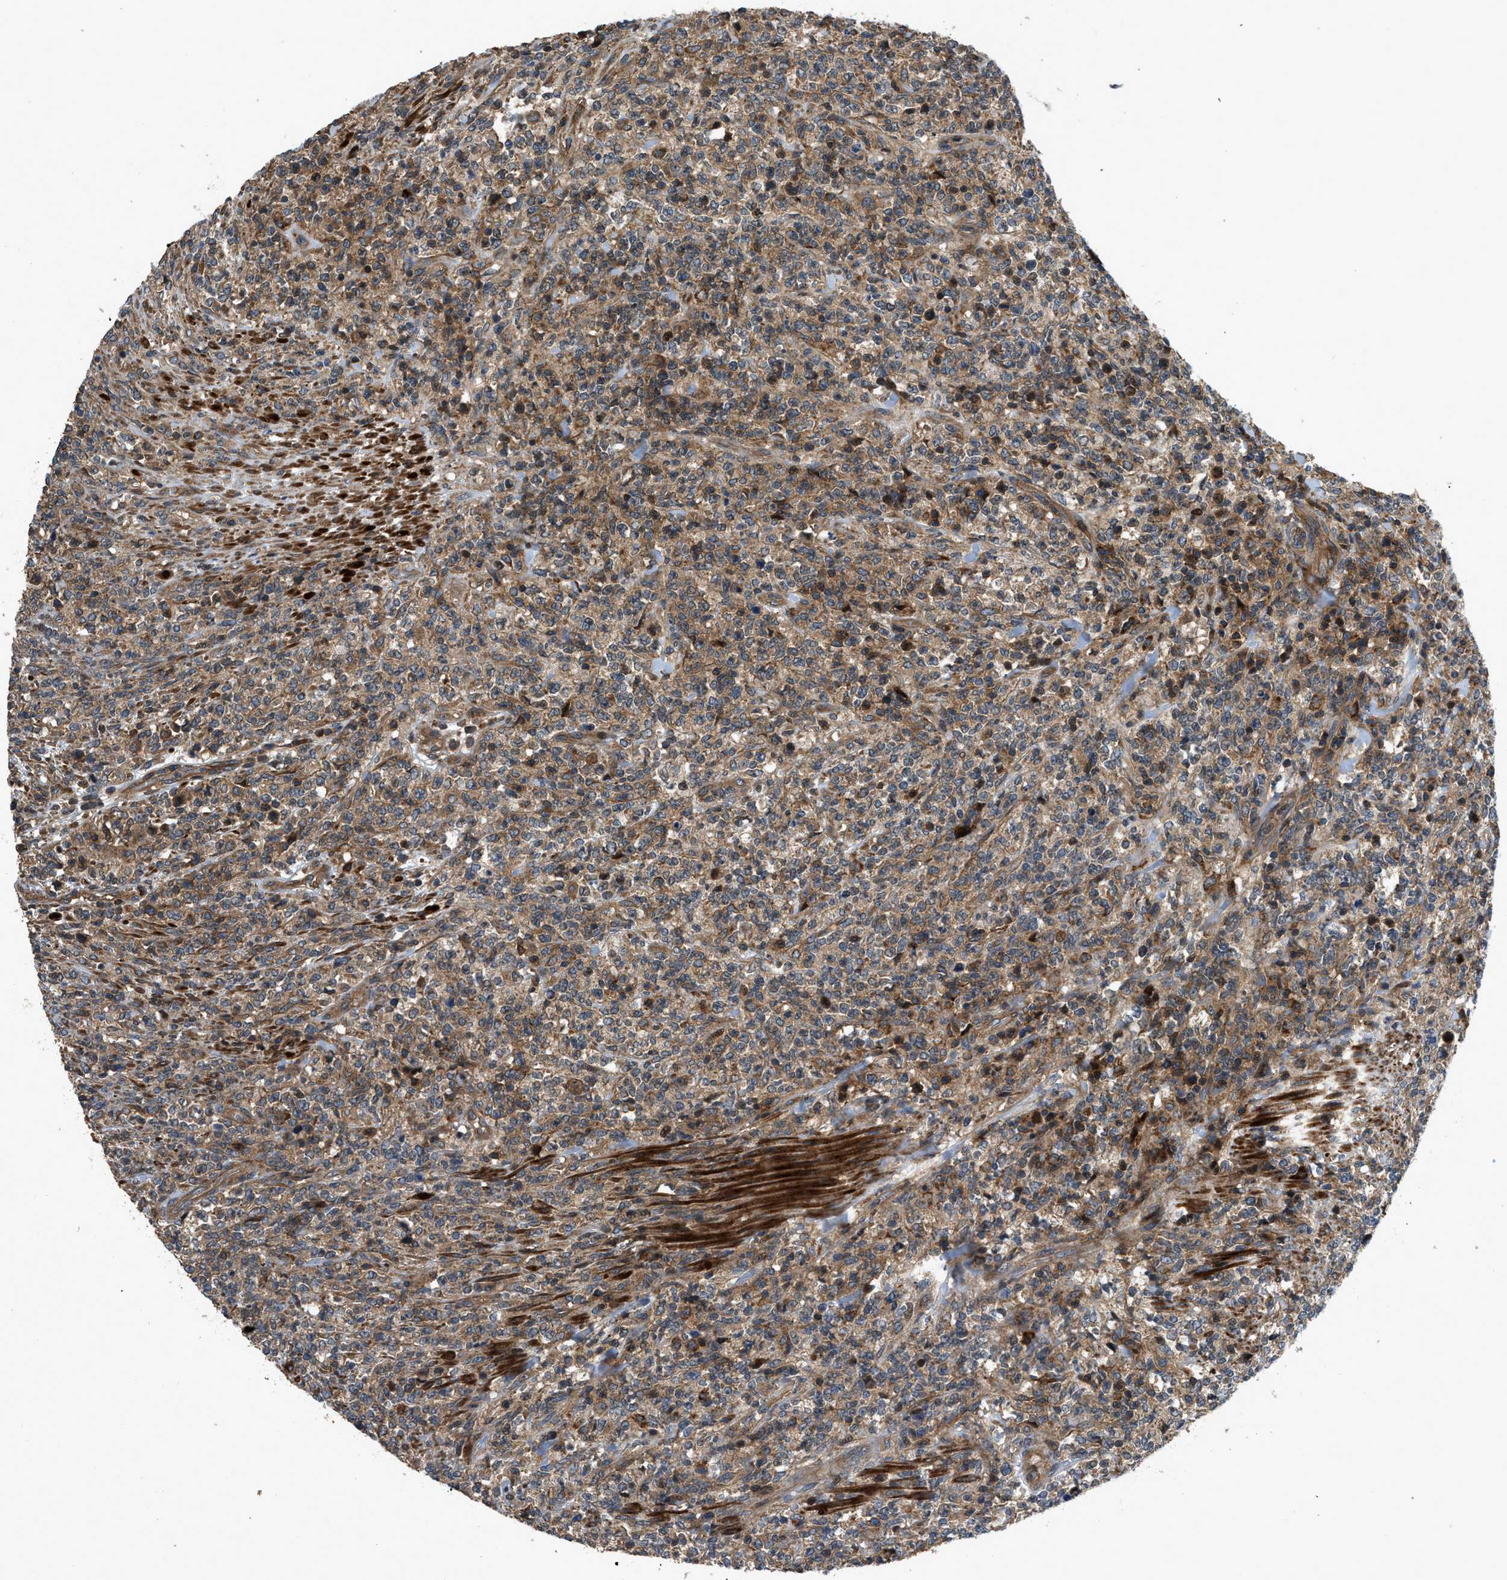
{"staining": {"intensity": "weak", "quantity": ">75%", "location": "cytoplasmic/membranous"}, "tissue": "lymphoma", "cell_type": "Tumor cells", "image_type": "cancer", "snomed": [{"axis": "morphology", "description": "Malignant lymphoma, non-Hodgkin's type, High grade"}, {"axis": "topography", "description": "Soft tissue"}], "caption": "DAB (3,3'-diaminobenzidine) immunohistochemical staining of human lymphoma reveals weak cytoplasmic/membranous protein positivity in about >75% of tumor cells.", "gene": "CNNM3", "patient": {"sex": "male", "age": 18}}